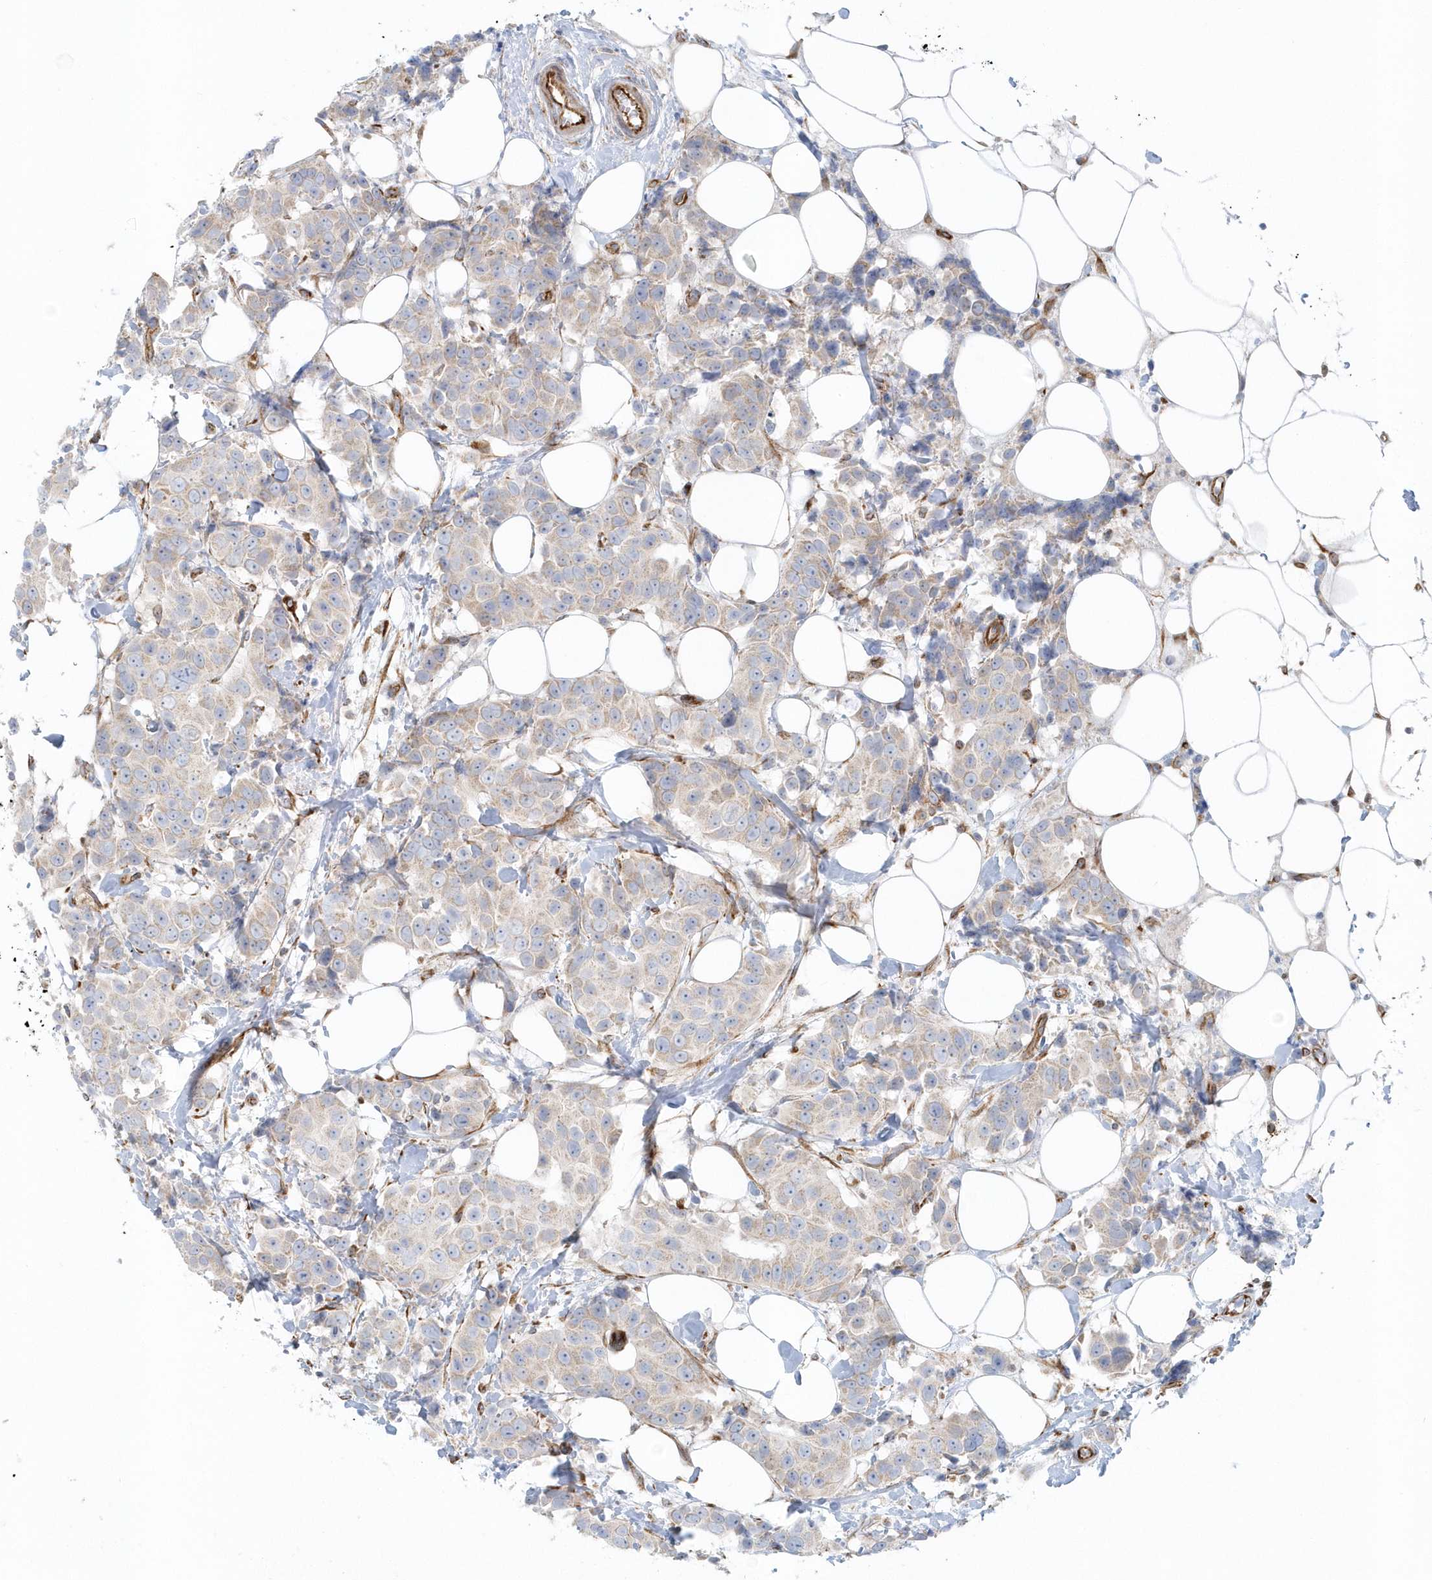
{"staining": {"intensity": "weak", "quantity": "25%-75%", "location": "cytoplasmic/membranous"}, "tissue": "breast cancer", "cell_type": "Tumor cells", "image_type": "cancer", "snomed": [{"axis": "morphology", "description": "Normal tissue, NOS"}, {"axis": "morphology", "description": "Duct carcinoma"}, {"axis": "topography", "description": "Breast"}], "caption": "An IHC image of neoplastic tissue is shown. Protein staining in brown shows weak cytoplasmic/membranous positivity in infiltrating ductal carcinoma (breast) within tumor cells.", "gene": "GPR152", "patient": {"sex": "female", "age": 39}}